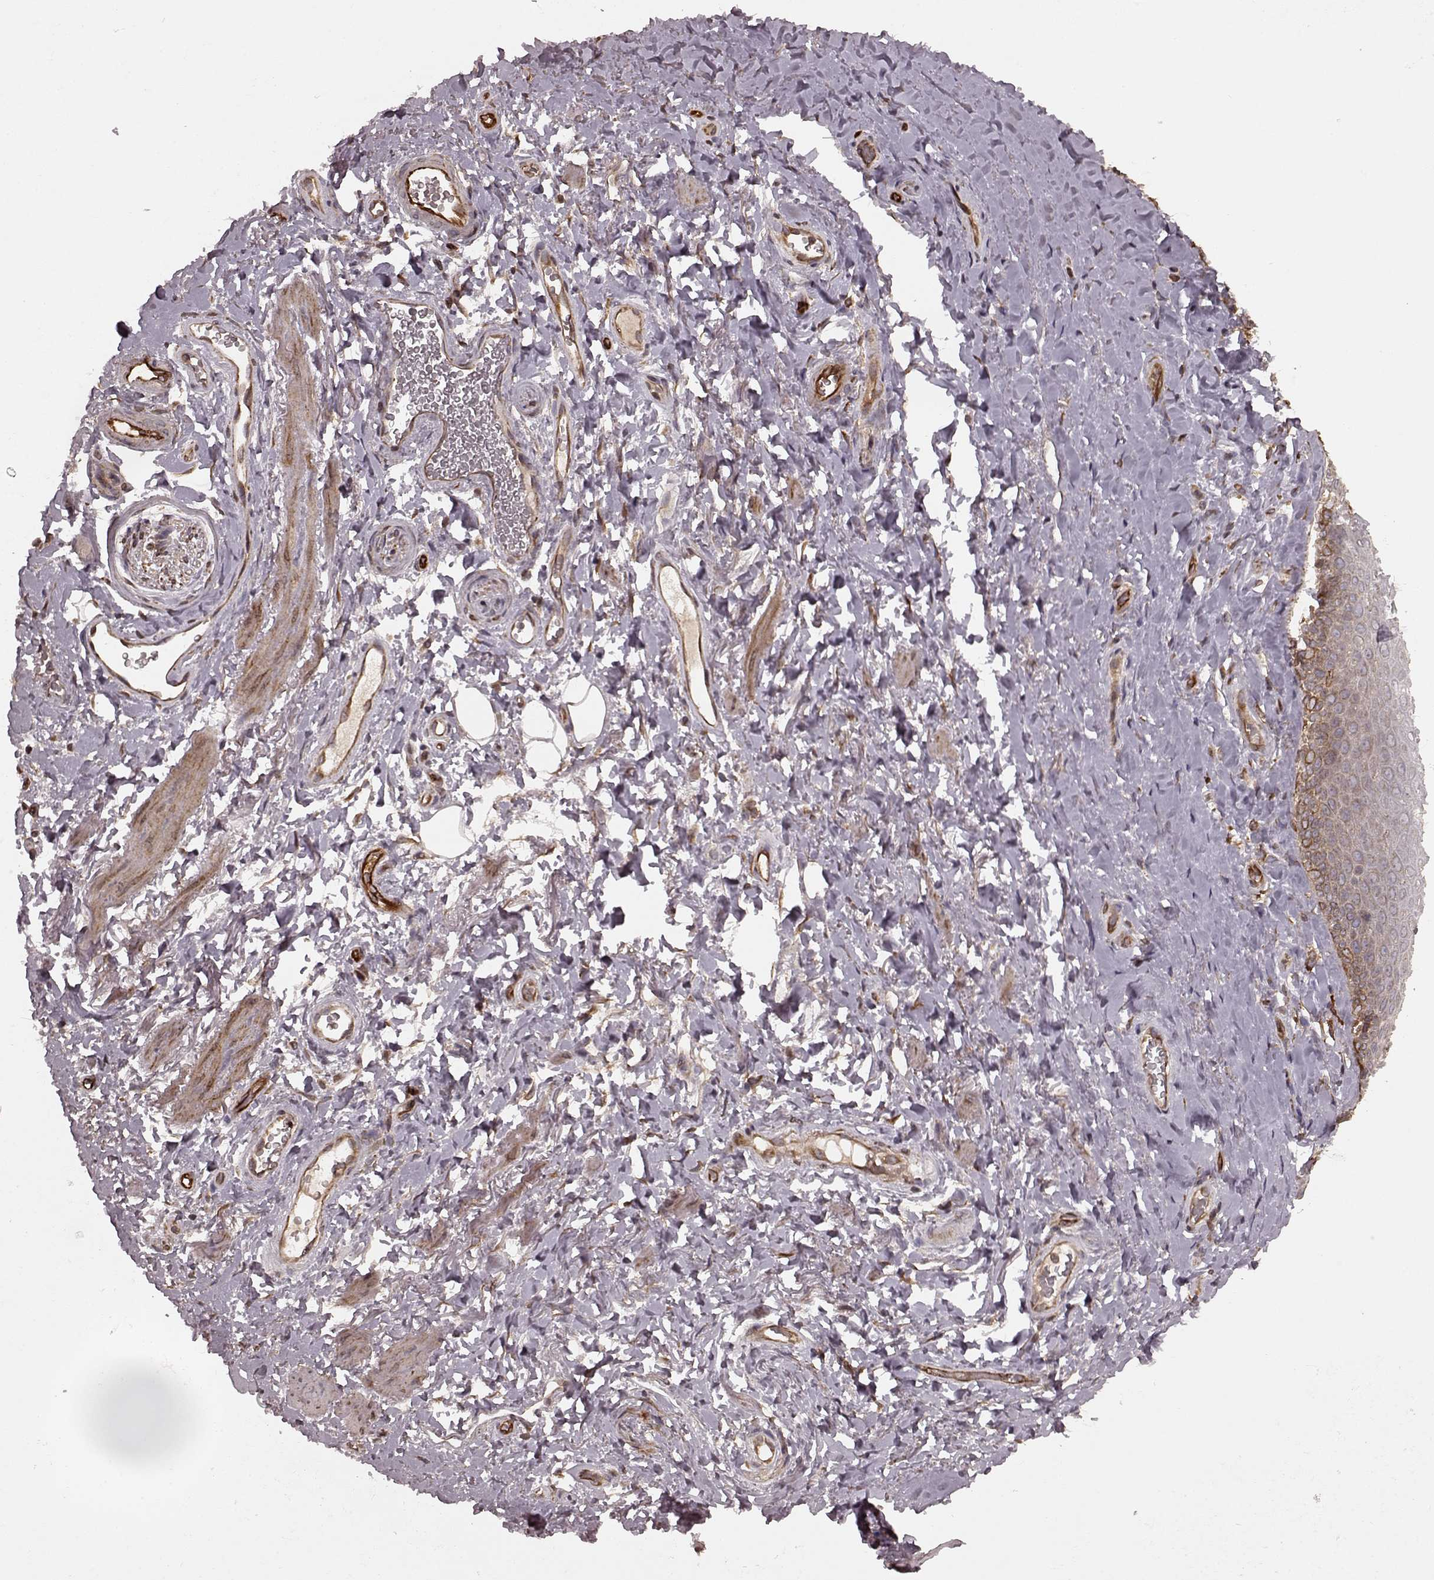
{"staining": {"intensity": "weak", "quantity": ">75%", "location": "cytoplasmic/membranous"}, "tissue": "adipose tissue", "cell_type": "Adipocytes", "image_type": "normal", "snomed": [{"axis": "morphology", "description": "Normal tissue, NOS"}, {"axis": "topography", "description": "Anal"}, {"axis": "topography", "description": "Peripheral nerve tissue"}], "caption": "Protein staining of normal adipose tissue demonstrates weak cytoplasmic/membranous expression in about >75% of adipocytes.", "gene": "AGPAT1", "patient": {"sex": "male", "age": 53}}